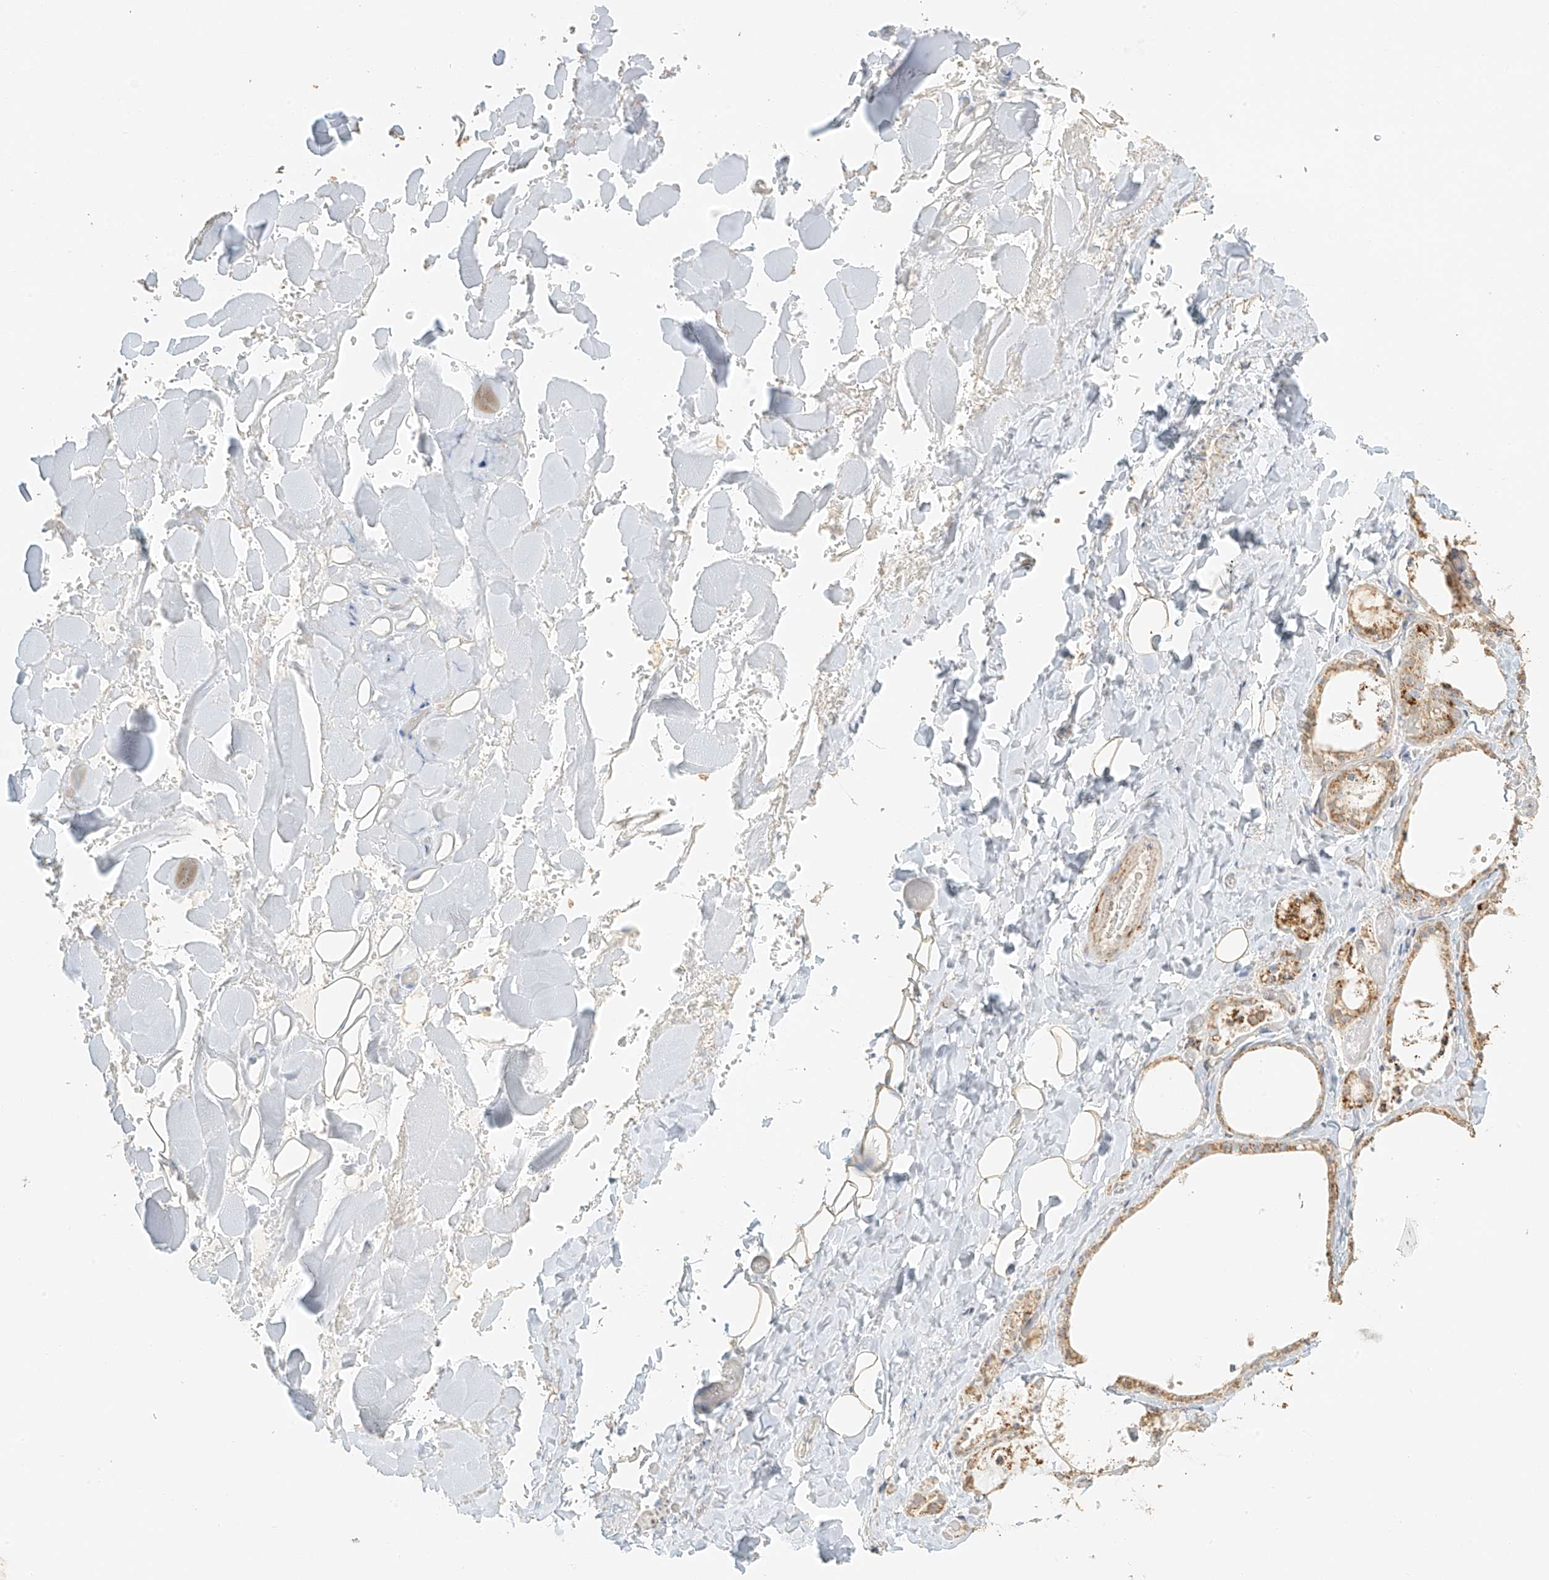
{"staining": {"intensity": "moderate", "quantity": ">75%", "location": "cytoplasmic/membranous"}, "tissue": "thyroid gland", "cell_type": "Glandular cells", "image_type": "normal", "snomed": [{"axis": "morphology", "description": "Normal tissue, NOS"}, {"axis": "topography", "description": "Thyroid gland"}], "caption": "Immunohistochemical staining of benign human thyroid gland exhibits medium levels of moderate cytoplasmic/membranous expression in approximately >75% of glandular cells. The staining is performed using DAB brown chromogen to label protein expression. The nuclei are counter-stained blue using hematoxylin.", "gene": "MIPEP", "patient": {"sex": "female", "age": 44}}